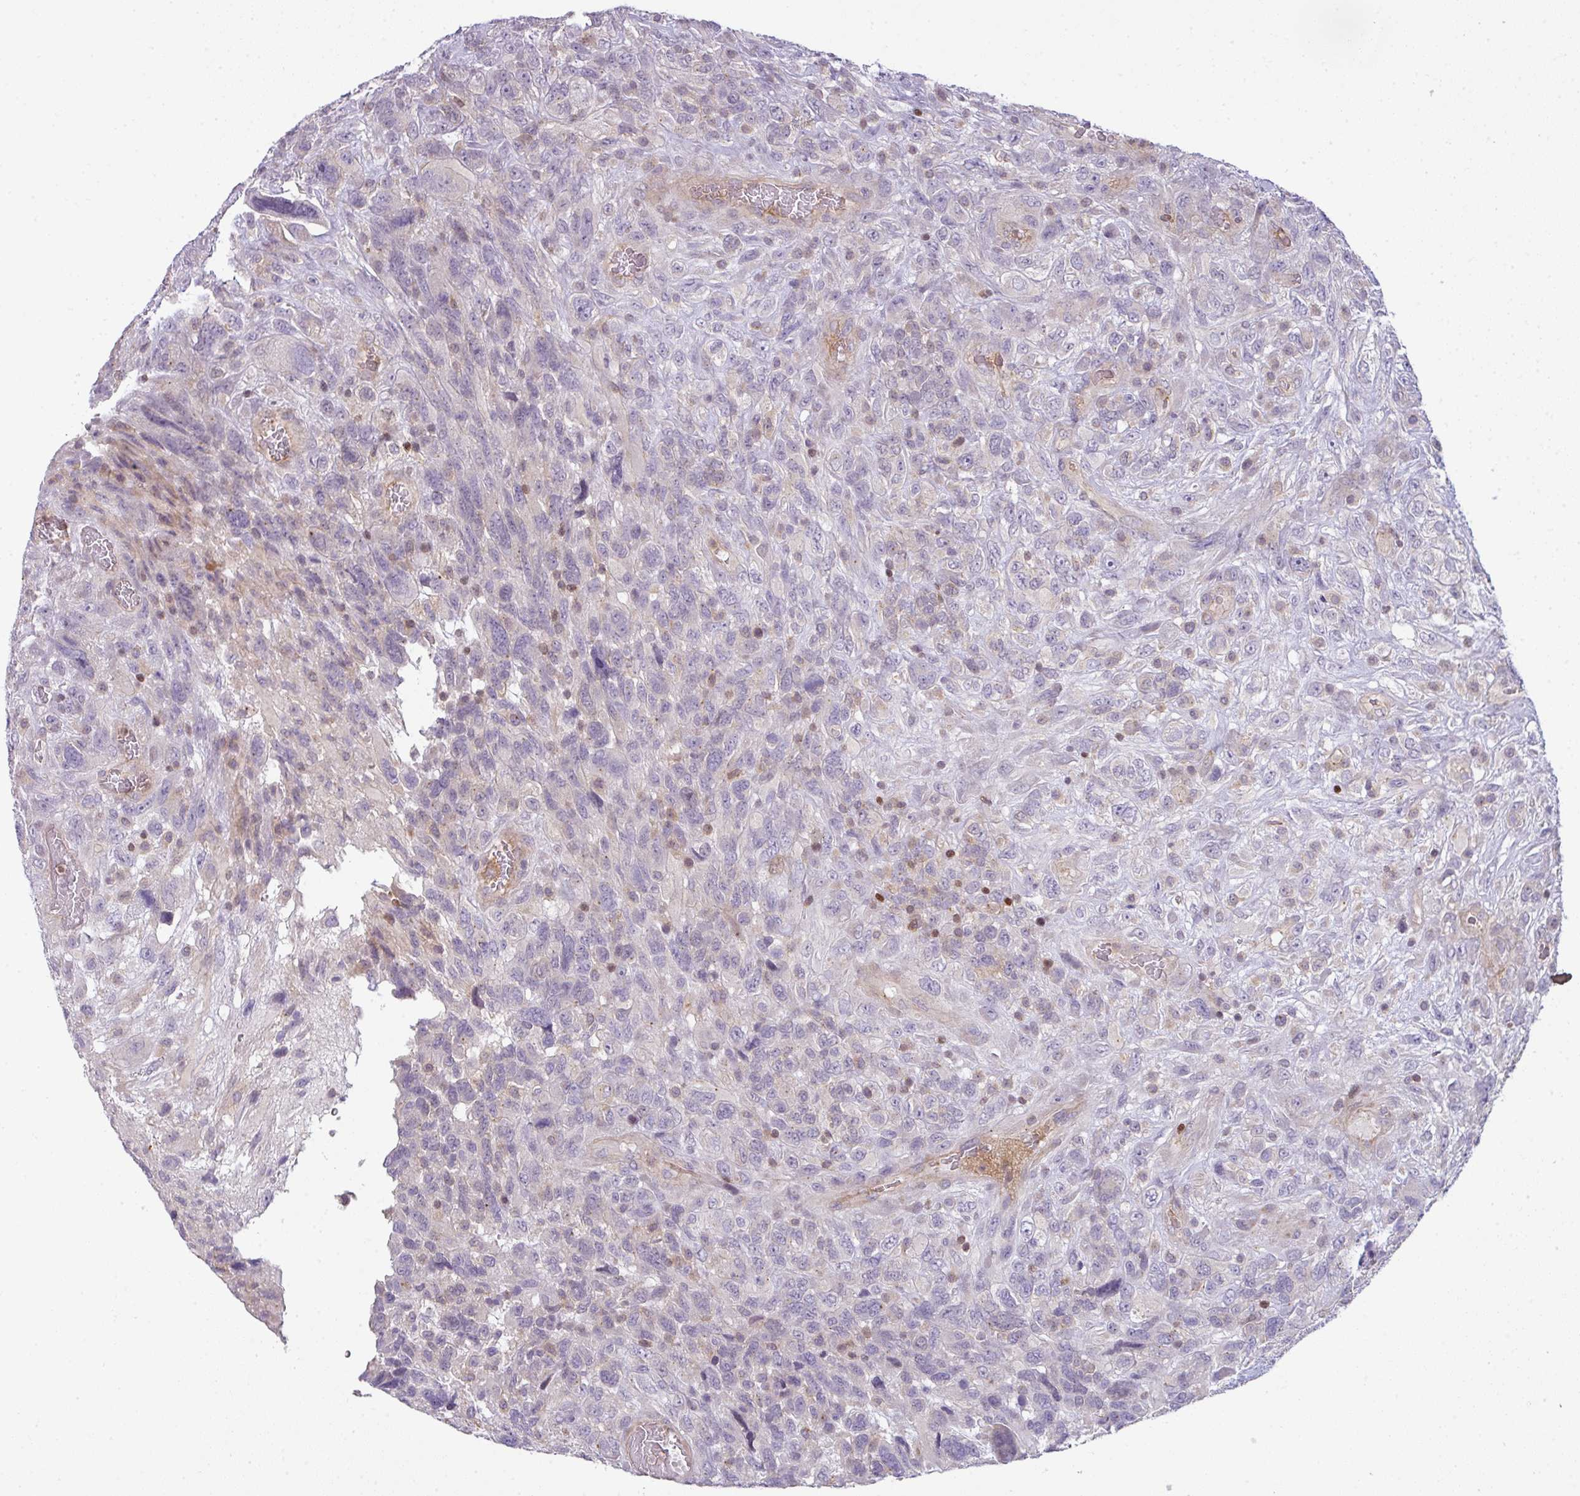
{"staining": {"intensity": "negative", "quantity": "none", "location": "none"}, "tissue": "glioma", "cell_type": "Tumor cells", "image_type": "cancer", "snomed": [{"axis": "morphology", "description": "Glioma, malignant, High grade"}, {"axis": "topography", "description": "Brain"}], "caption": "Micrograph shows no protein staining in tumor cells of malignant glioma (high-grade) tissue.", "gene": "STAT5A", "patient": {"sex": "male", "age": 61}}